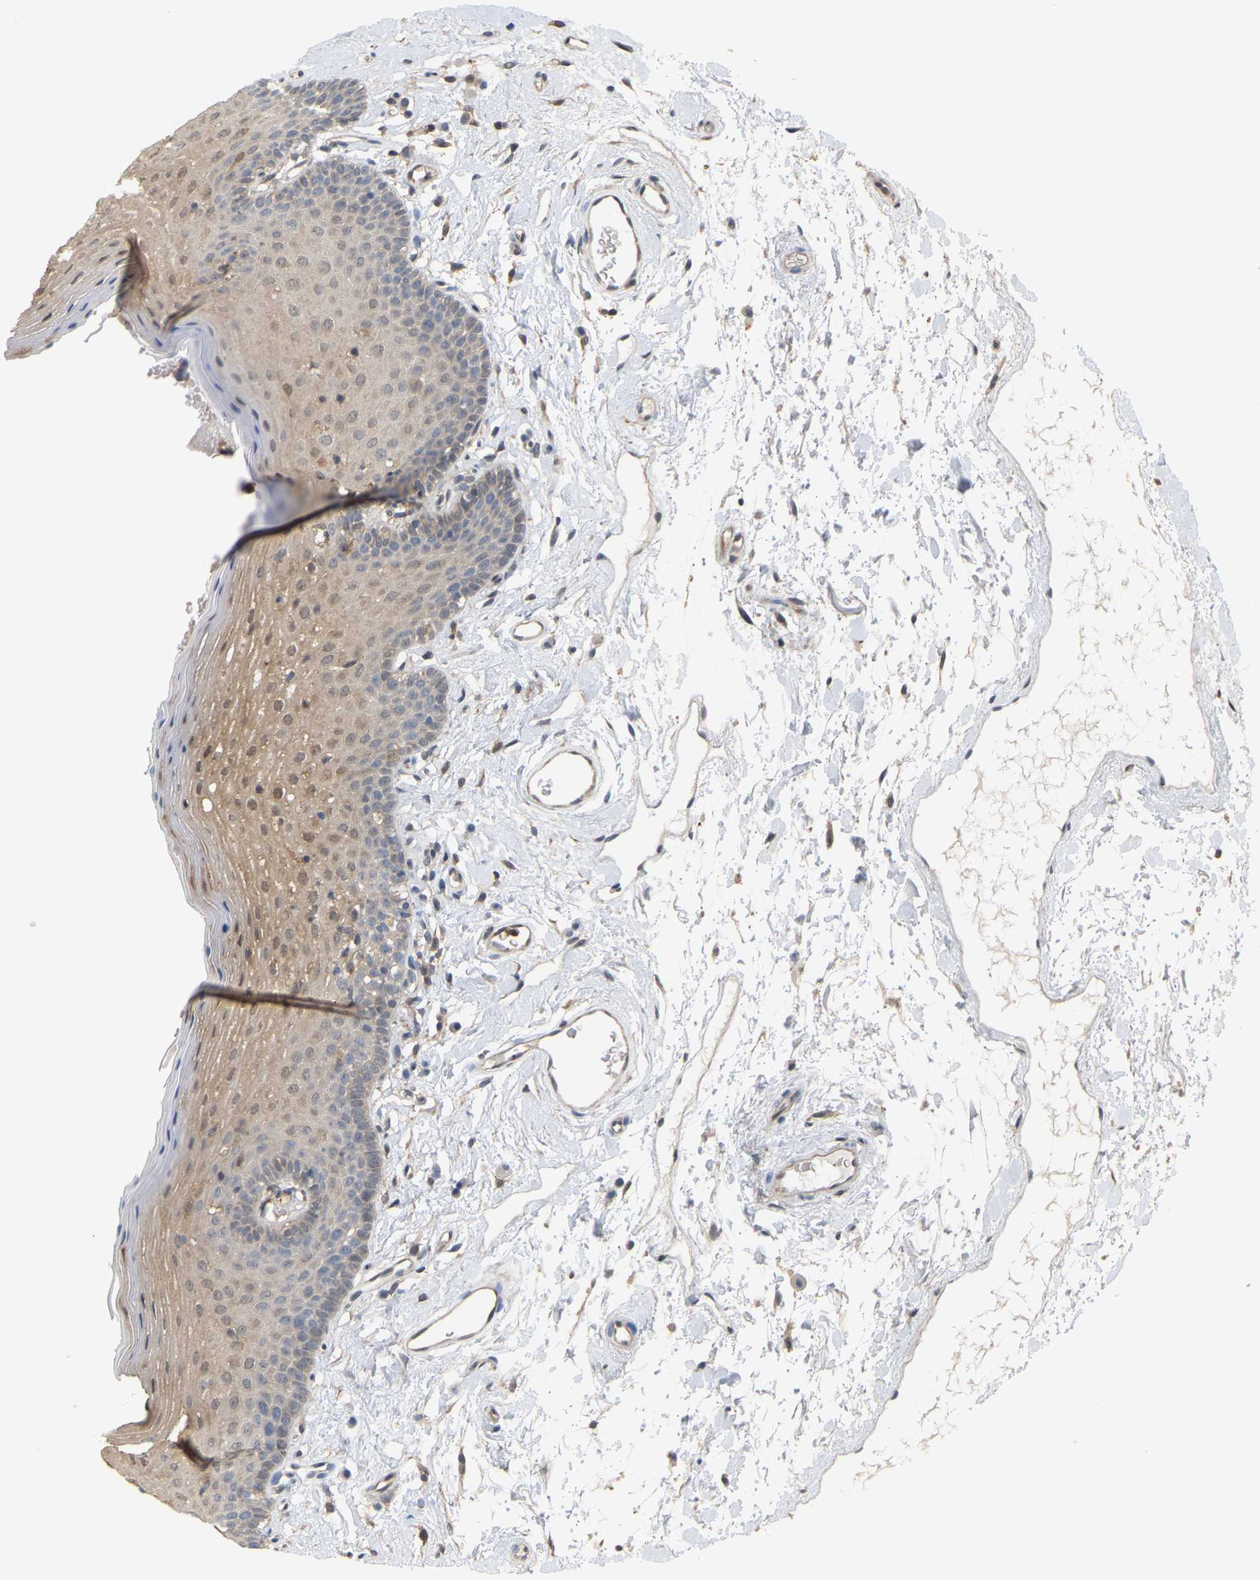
{"staining": {"intensity": "weak", "quantity": "25%-75%", "location": "cytoplasmic/membranous"}, "tissue": "oral mucosa", "cell_type": "Squamous epithelial cells", "image_type": "normal", "snomed": [{"axis": "morphology", "description": "Normal tissue, NOS"}, {"axis": "topography", "description": "Oral tissue"}], "caption": "Immunohistochemistry micrograph of benign oral mucosa: human oral mucosa stained using immunohistochemistry (IHC) shows low levels of weak protein expression localized specifically in the cytoplasmic/membranous of squamous epithelial cells, appearing as a cytoplasmic/membranous brown color.", "gene": "MTPN", "patient": {"sex": "male", "age": 66}}